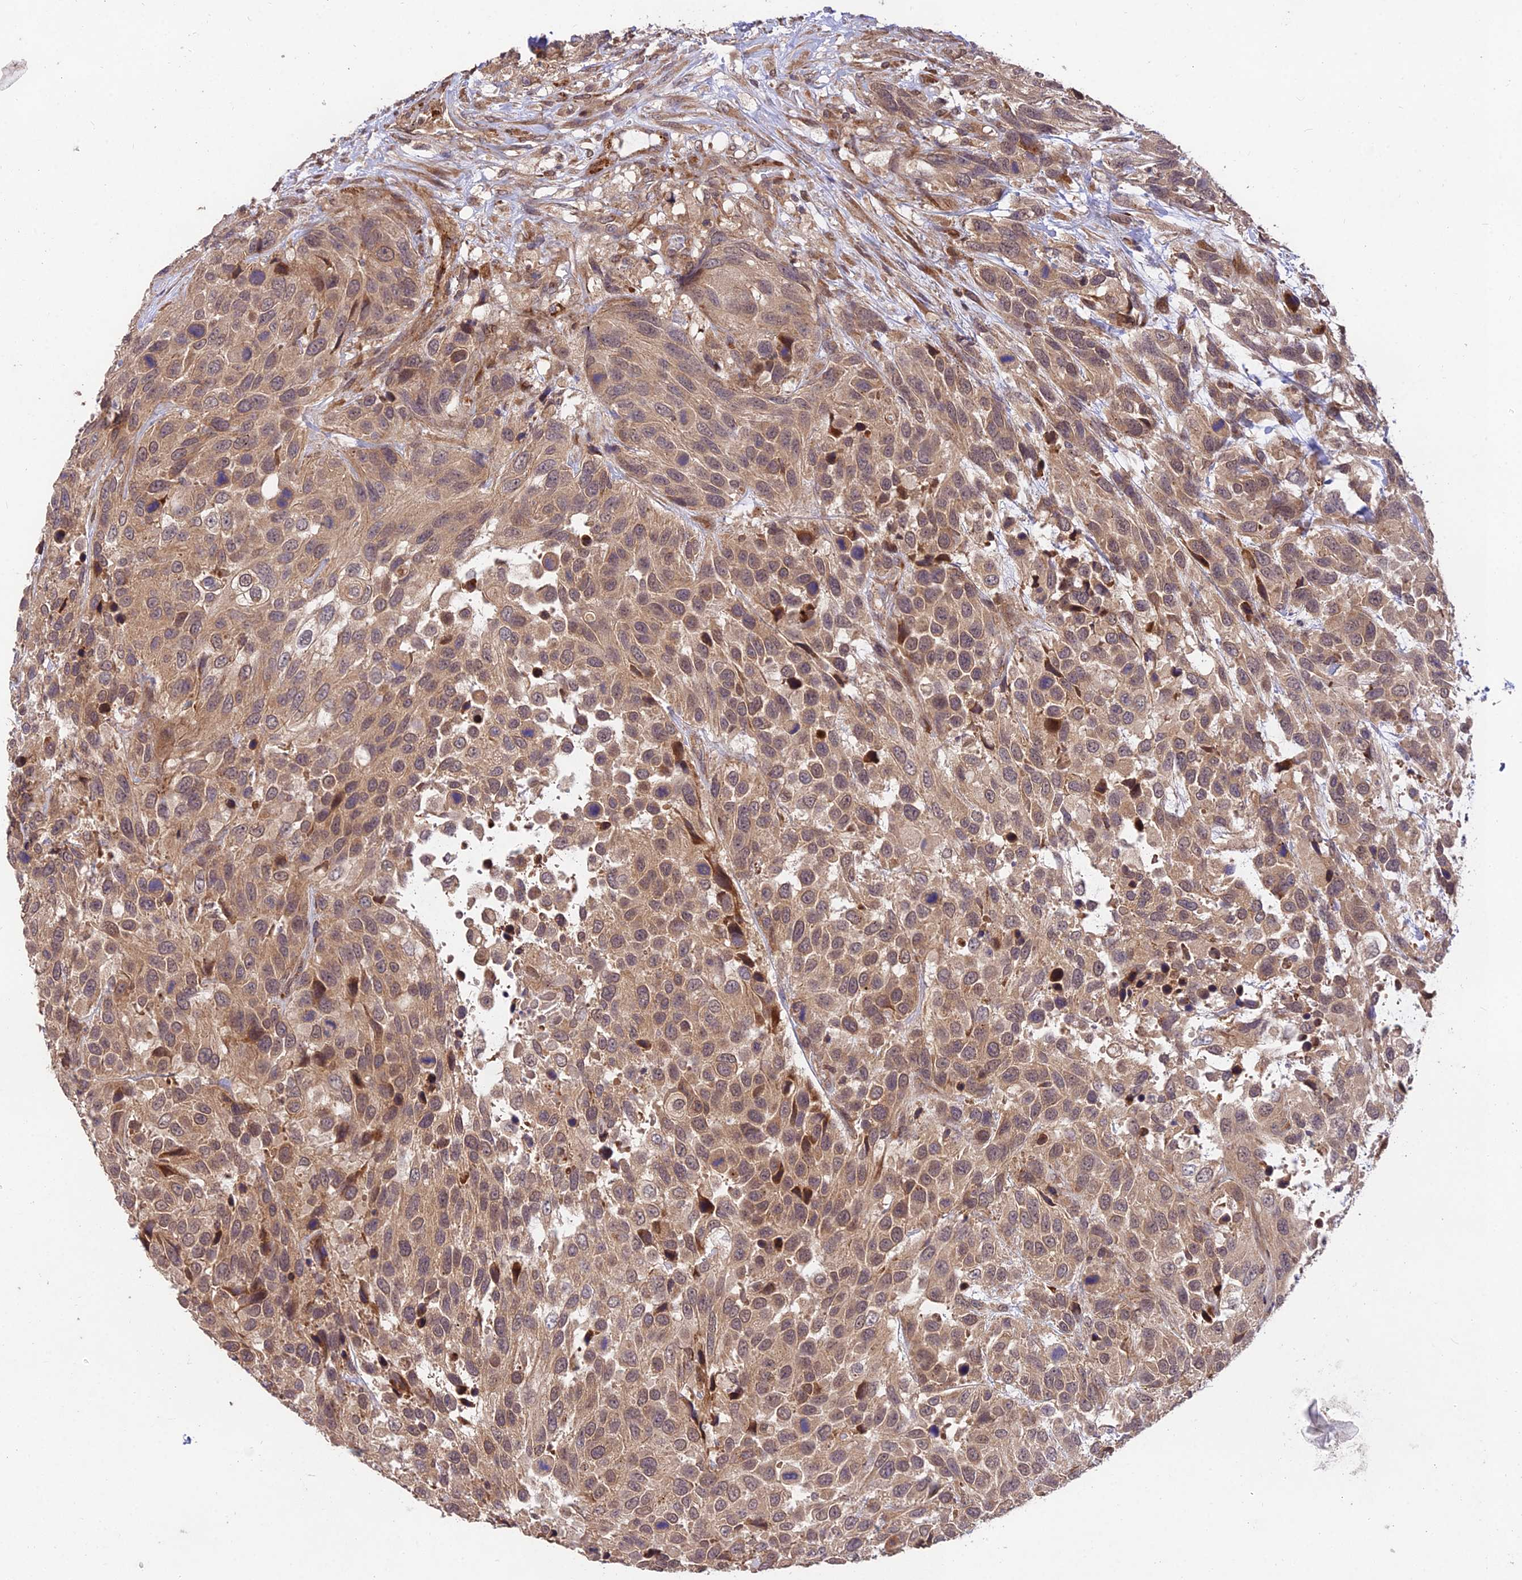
{"staining": {"intensity": "weak", "quantity": ">75%", "location": "cytoplasmic/membranous,nuclear"}, "tissue": "urothelial cancer", "cell_type": "Tumor cells", "image_type": "cancer", "snomed": [{"axis": "morphology", "description": "Urothelial carcinoma, High grade"}, {"axis": "topography", "description": "Urinary bladder"}], "caption": "Tumor cells reveal low levels of weak cytoplasmic/membranous and nuclear staining in approximately >75% of cells in urothelial carcinoma (high-grade).", "gene": "MKKS", "patient": {"sex": "female", "age": 70}}